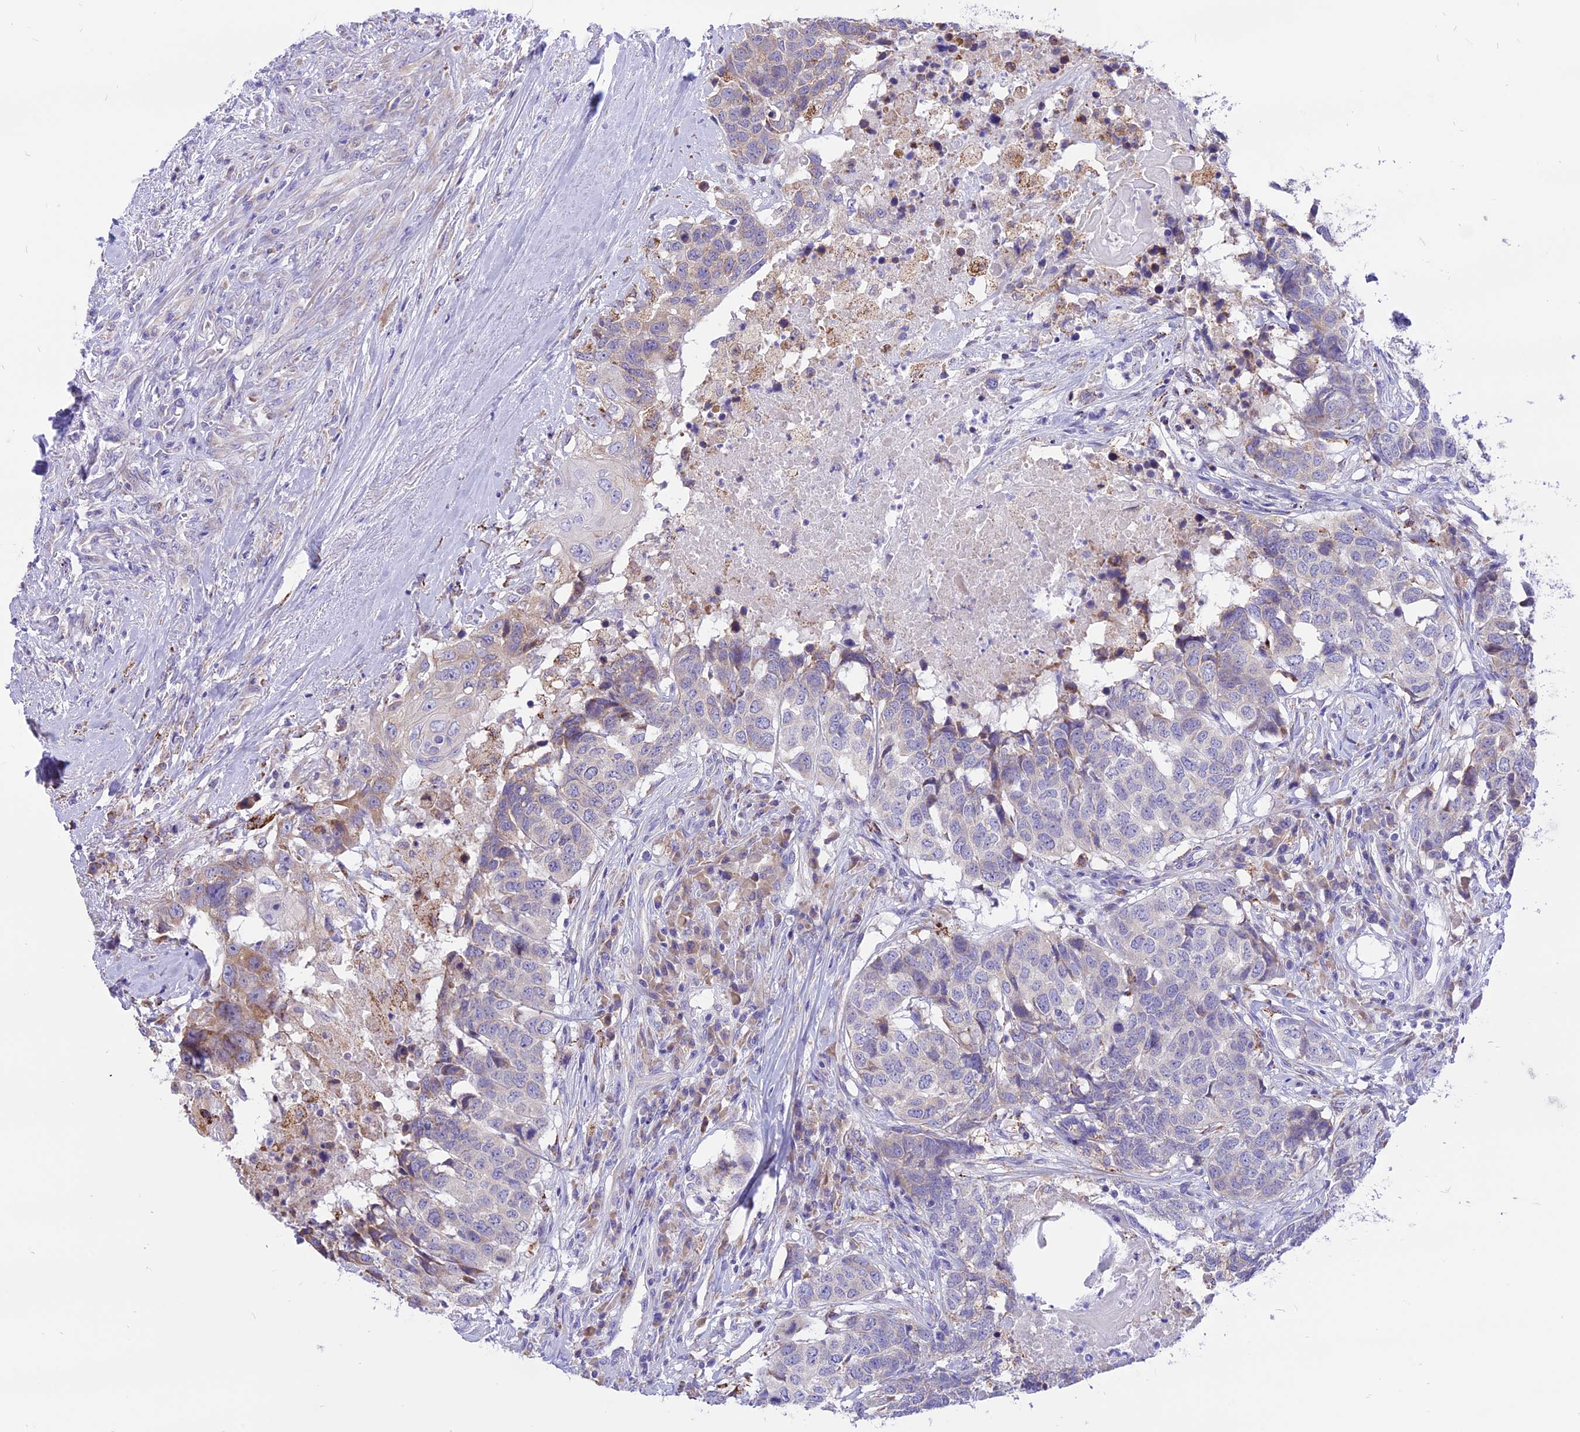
{"staining": {"intensity": "weak", "quantity": "<25%", "location": "cytoplasmic/membranous"}, "tissue": "head and neck cancer", "cell_type": "Tumor cells", "image_type": "cancer", "snomed": [{"axis": "morphology", "description": "Squamous cell carcinoma, NOS"}, {"axis": "topography", "description": "Head-Neck"}], "caption": "High power microscopy micrograph of an IHC micrograph of squamous cell carcinoma (head and neck), revealing no significant expression in tumor cells.", "gene": "ARMCX6", "patient": {"sex": "male", "age": 66}}